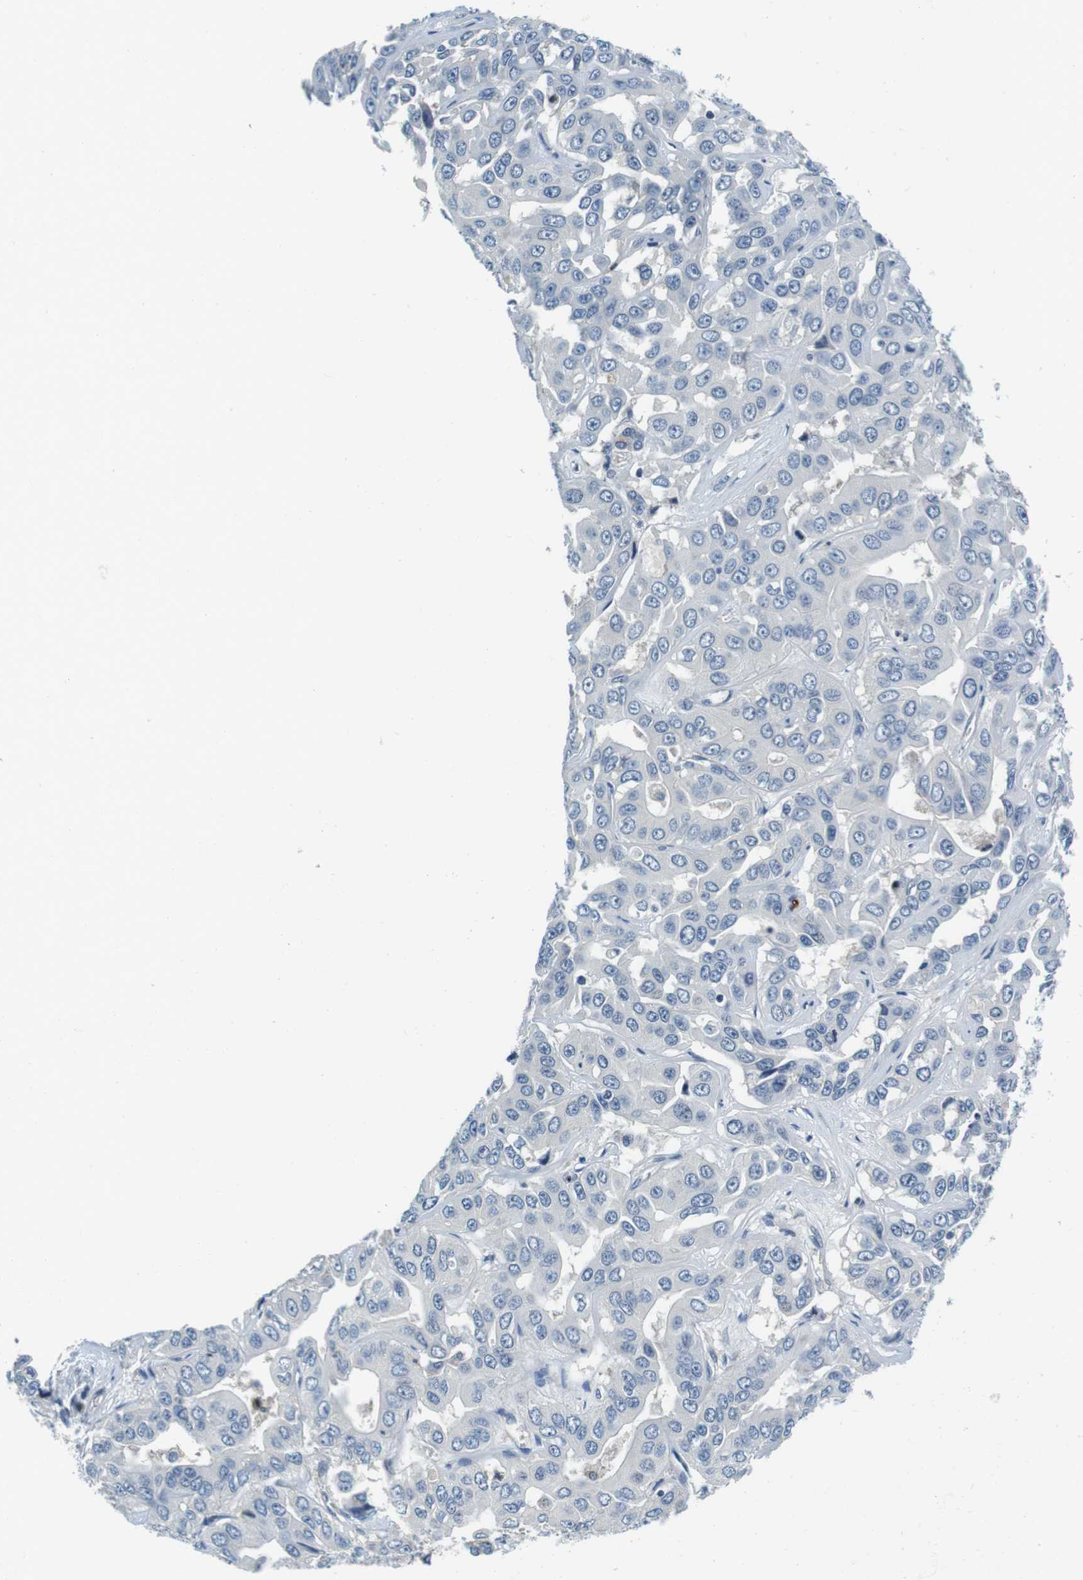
{"staining": {"intensity": "negative", "quantity": "none", "location": "none"}, "tissue": "liver cancer", "cell_type": "Tumor cells", "image_type": "cancer", "snomed": [{"axis": "morphology", "description": "Cholangiocarcinoma"}, {"axis": "topography", "description": "Liver"}], "caption": "A micrograph of cholangiocarcinoma (liver) stained for a protein shows no brown staining in tumor cells.", "gene": "KCNJ5", "patient": {"sex": "female", "age": 52}}